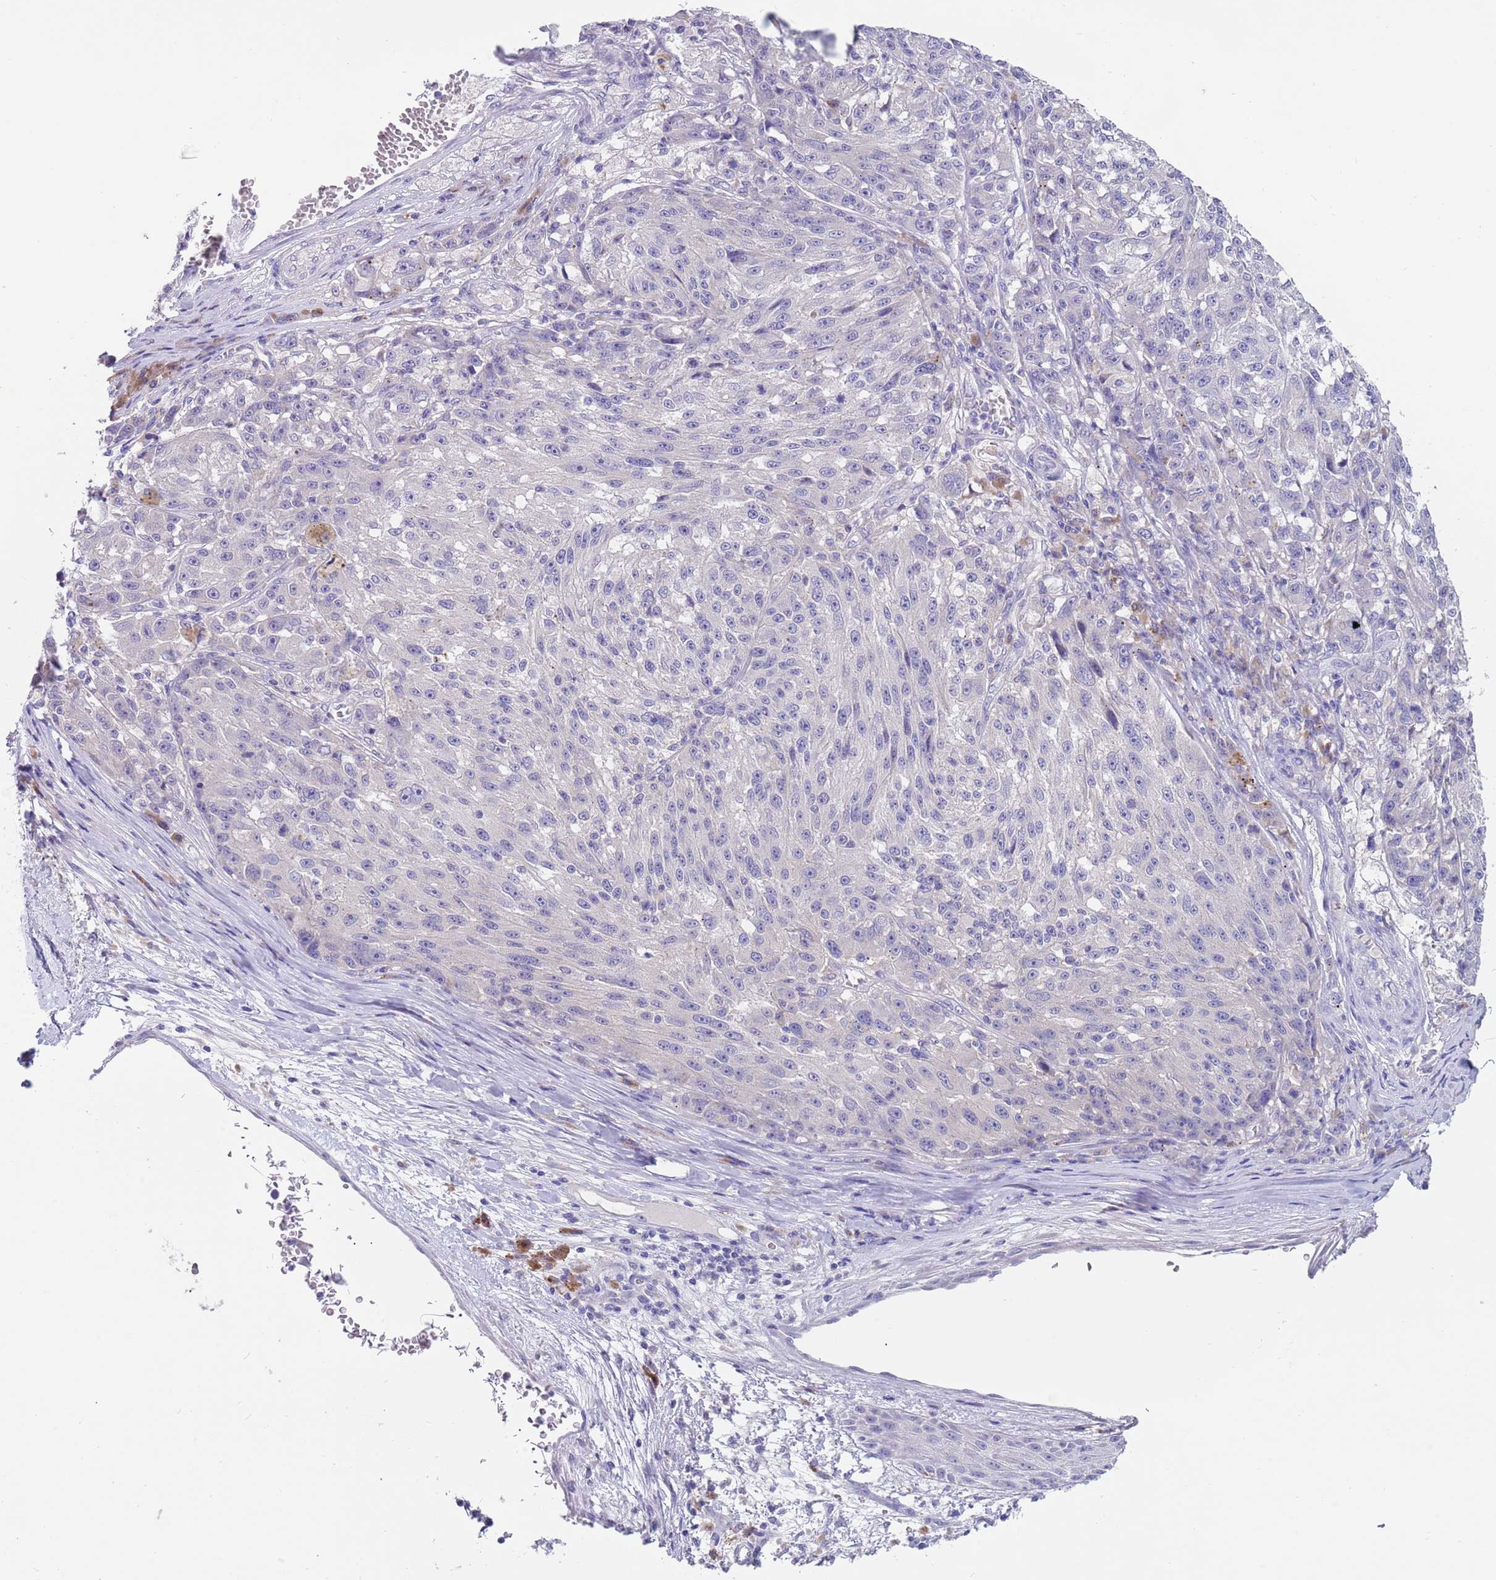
{"staining": {"intensity": "negative", "quantity": "none", "location": "none"}, "tissue": "melanoma", "cell_type": "Tumor cells", "image_type": "cancer", "snomed": [{"axis": "morphology", "description": "Malignant melanoma, NOS"}, {"axis": "topography", "description": "Skin"}], "caption": "High power microscopy photomicrograph of an IHC histopathology image of melanoma, revealing no significant staining in tumor cells.", "gene": "TYW1", "patient": {"sex": "male", "age": 53}}